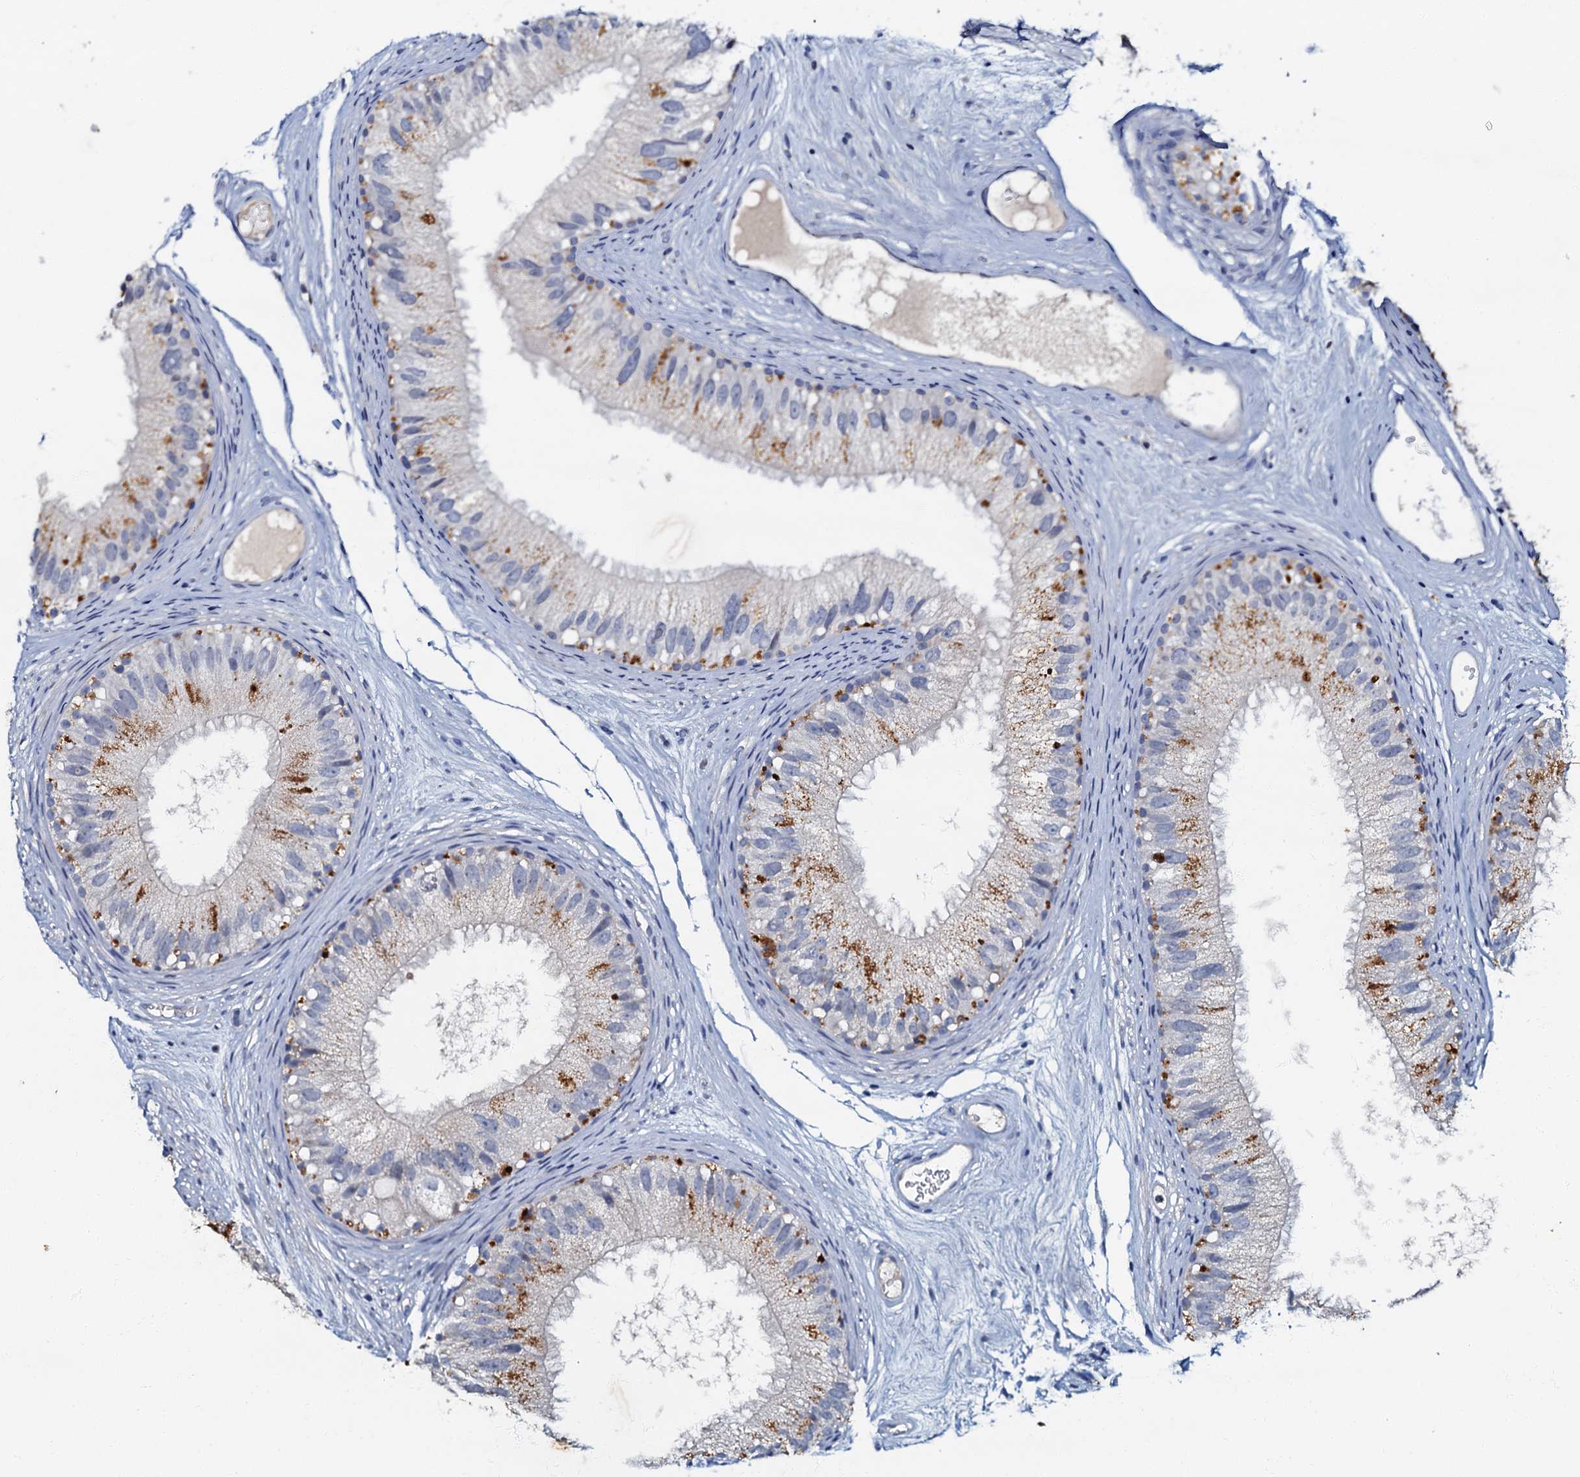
{"staining": {"intensity": "moderate", "quantity": "<25%", "location": "cytoplasmic/membranous"}, "tissue": "epididymis", "cell_type": "Glandular cells", "image_type": "normal", "snomed": [{"axis": "morphology", "description": "Normal tissue, NOS"}, {"axis": "topography", "description": "Epididymis"}], "caption": "A brown stain highlights moderate cytoplasmic/membranous staining of a protein in glandular cells of benign epididymis.", "gene": "OLAH", "patient": {"sex": "male", "age": 77}}